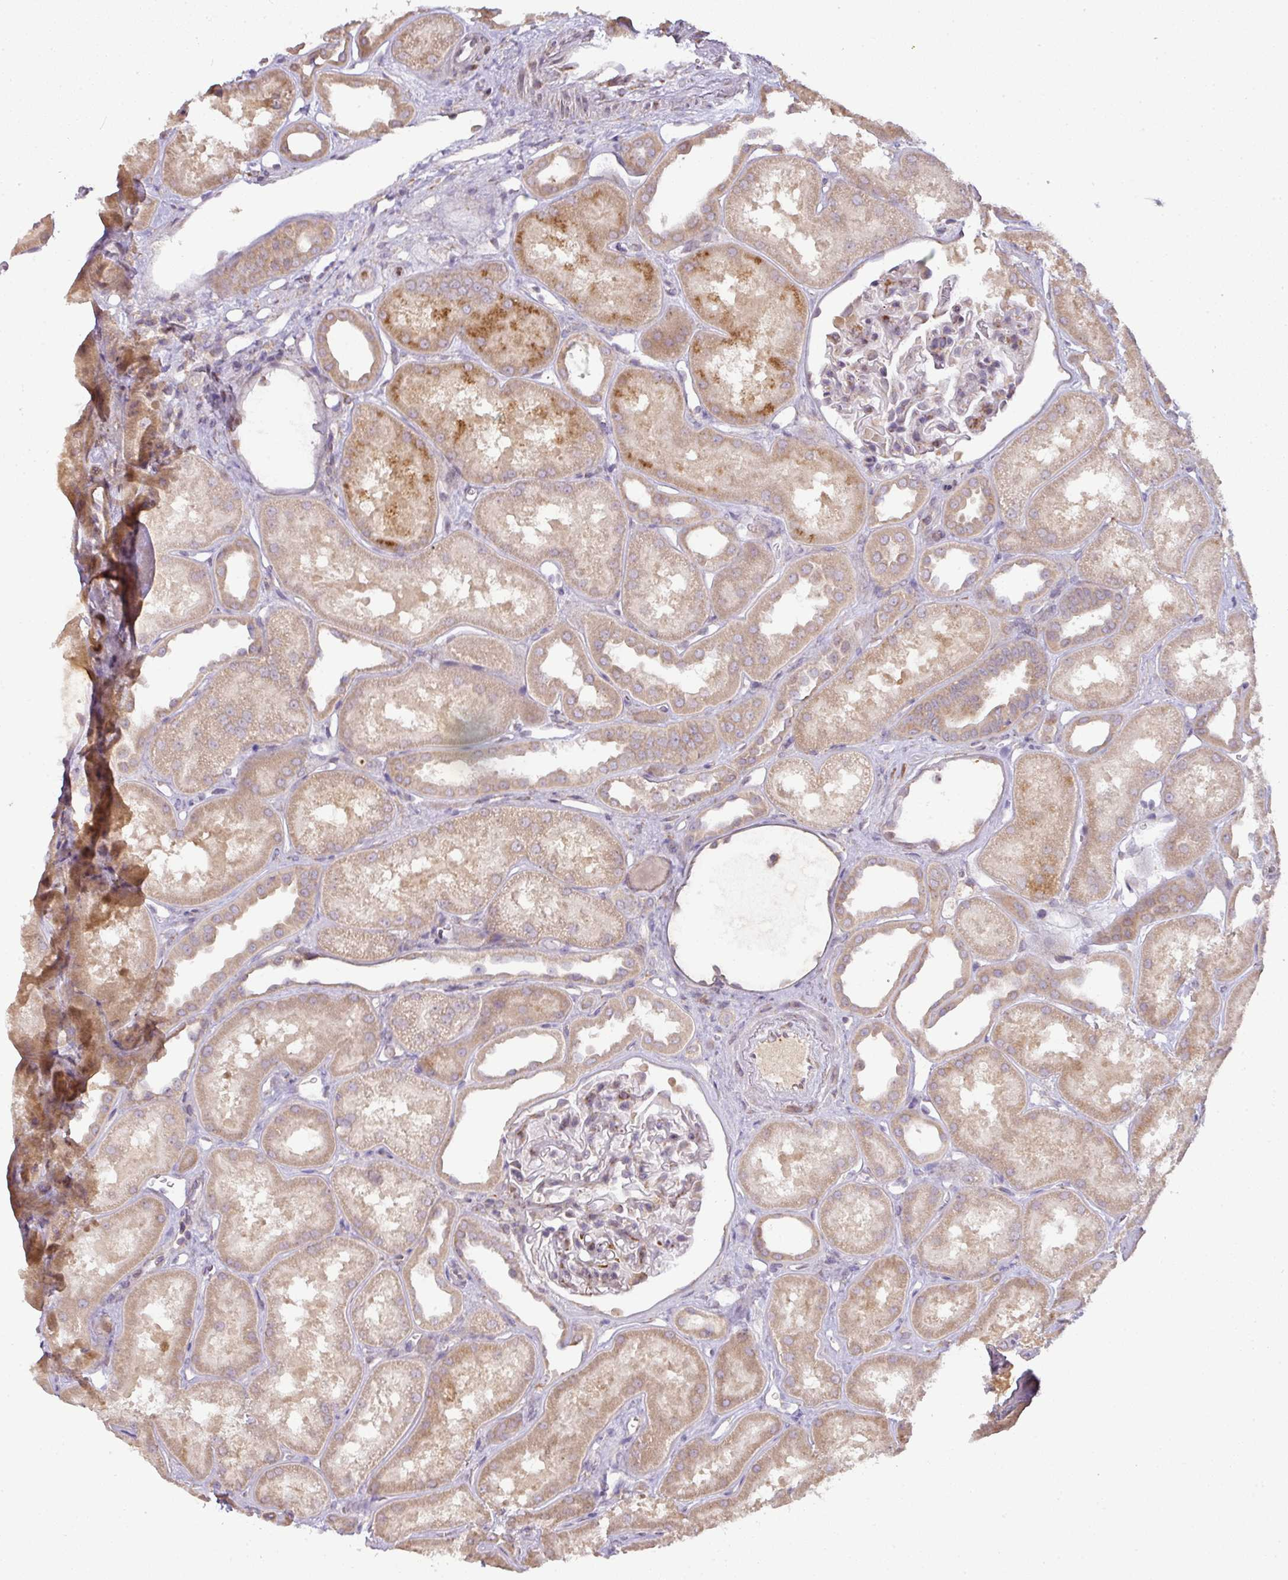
{"staining": {"intensity": "moderate", "quantity": "<25%", "location": "cytoplasmic/membranous"}, "tissue": "kidney", "cell_type": "Cells in glomeruli", "image_type": "normal", "snomed": [{"axis": "morphology", "description": "Normal tissue, NOS"}, {"axis": "topography", "description": "Kidney"}], "caption": "Immunohistochemistry of benign kidney exhibits low levels of moderate cytoplasmic/membranous expression in approximately <25% of cells in glomeruli. (IHC, brightfield microscopy, high magnification).", "gene": "GALP", "patient": {"sex": "male", "age": 61}}